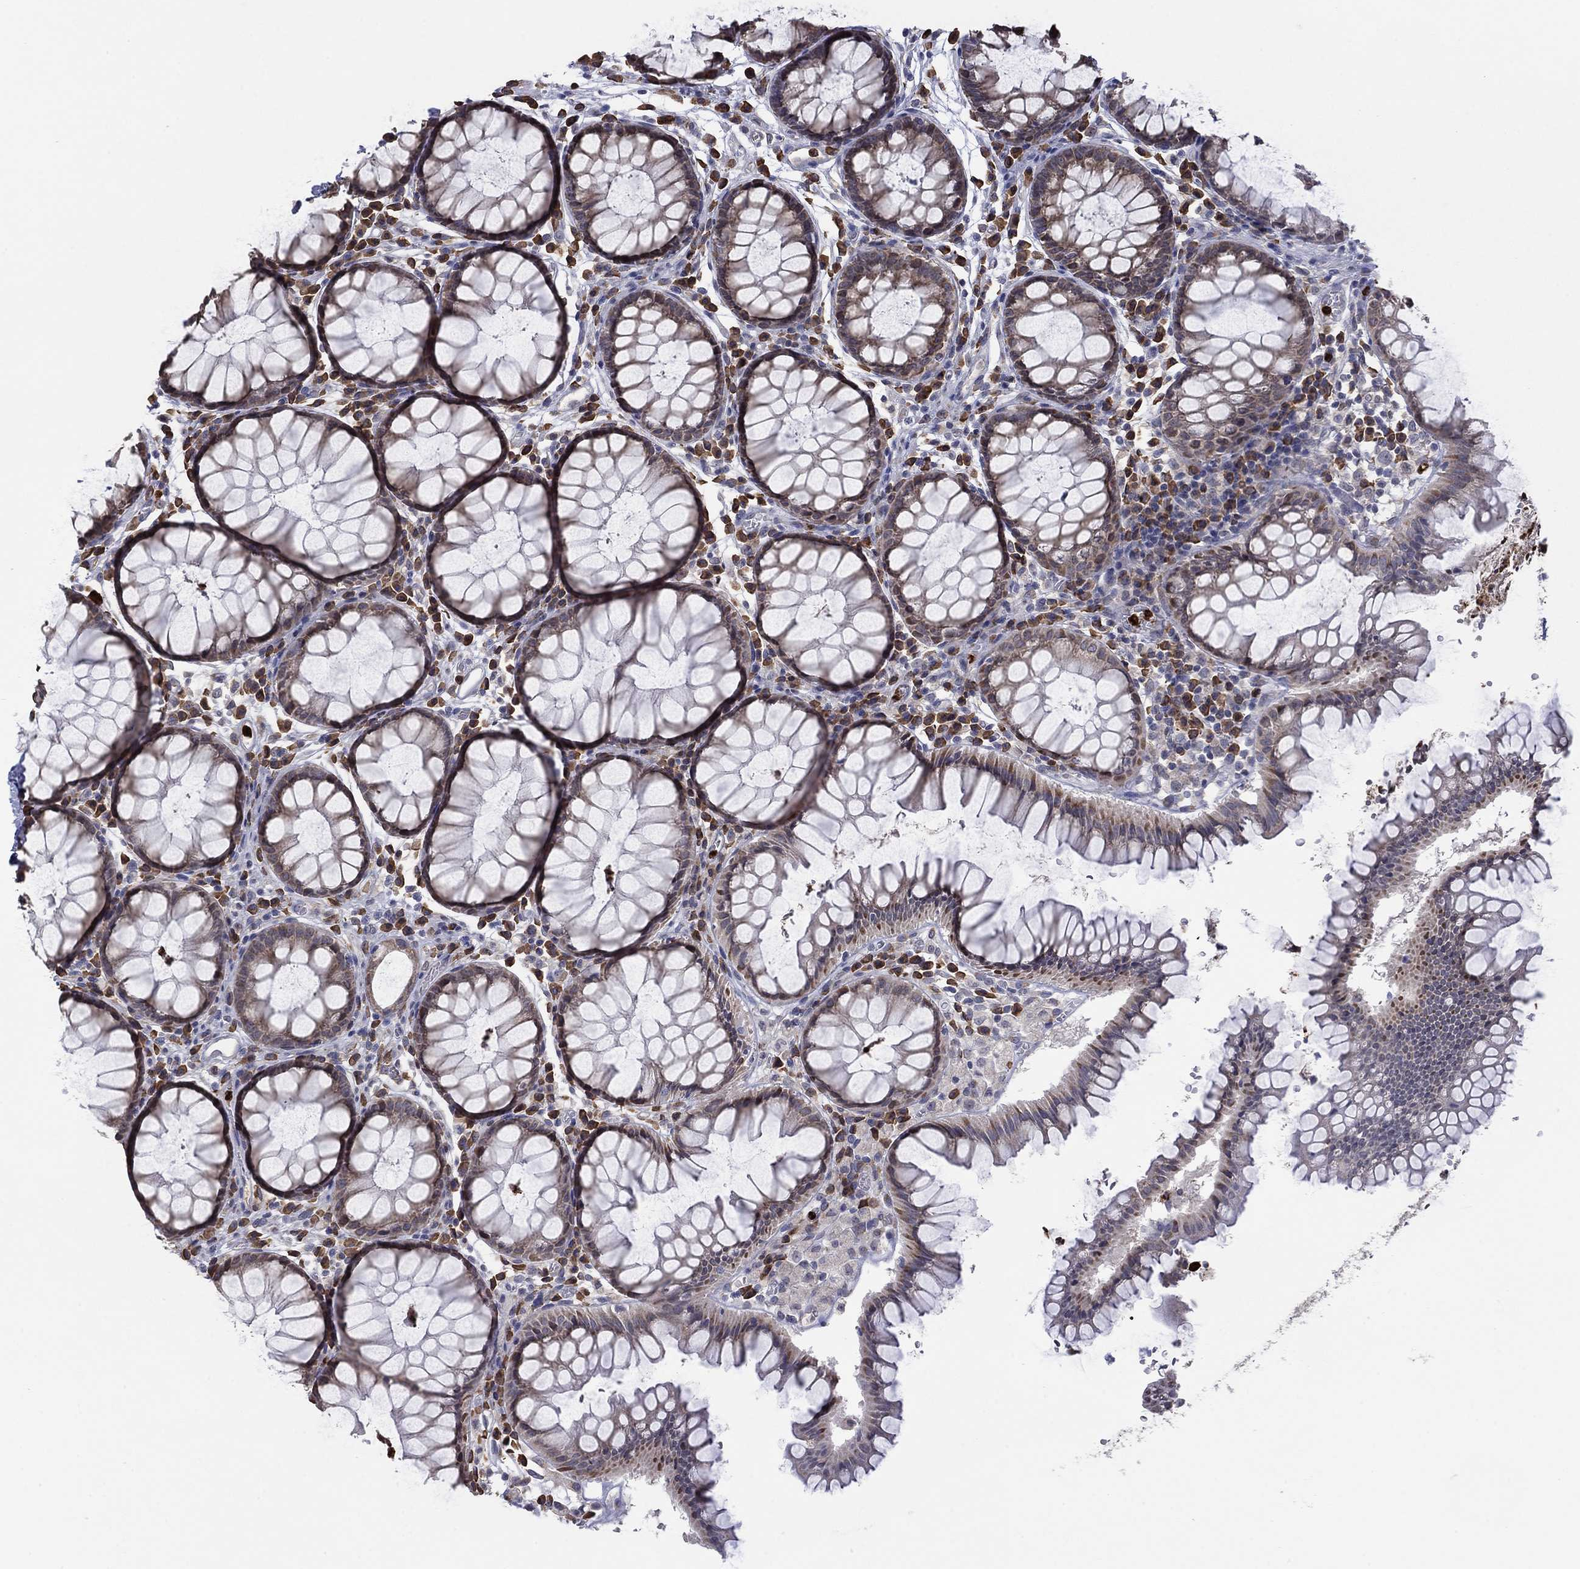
{"staining": {"intensity": "moderate", "quantity": "25%-75%", "location": "cytoplasmic/membranous"}, "tissue": "rectum", "cell_type": "Glandular cells", "image_type": "normal", "snomed": [{"axis": "morphology", "description": "Normal tissue, NOS"}, {"axis": "topography", "description": "Rectum"}], "caption": "Protein analysis of normal rectum reveals moderate cytoplasmic/membranous expression in approximately 25%-75% of glandular cells.", "gene": "MTRFR", "patient": {"sex": "female", "age": 68}}